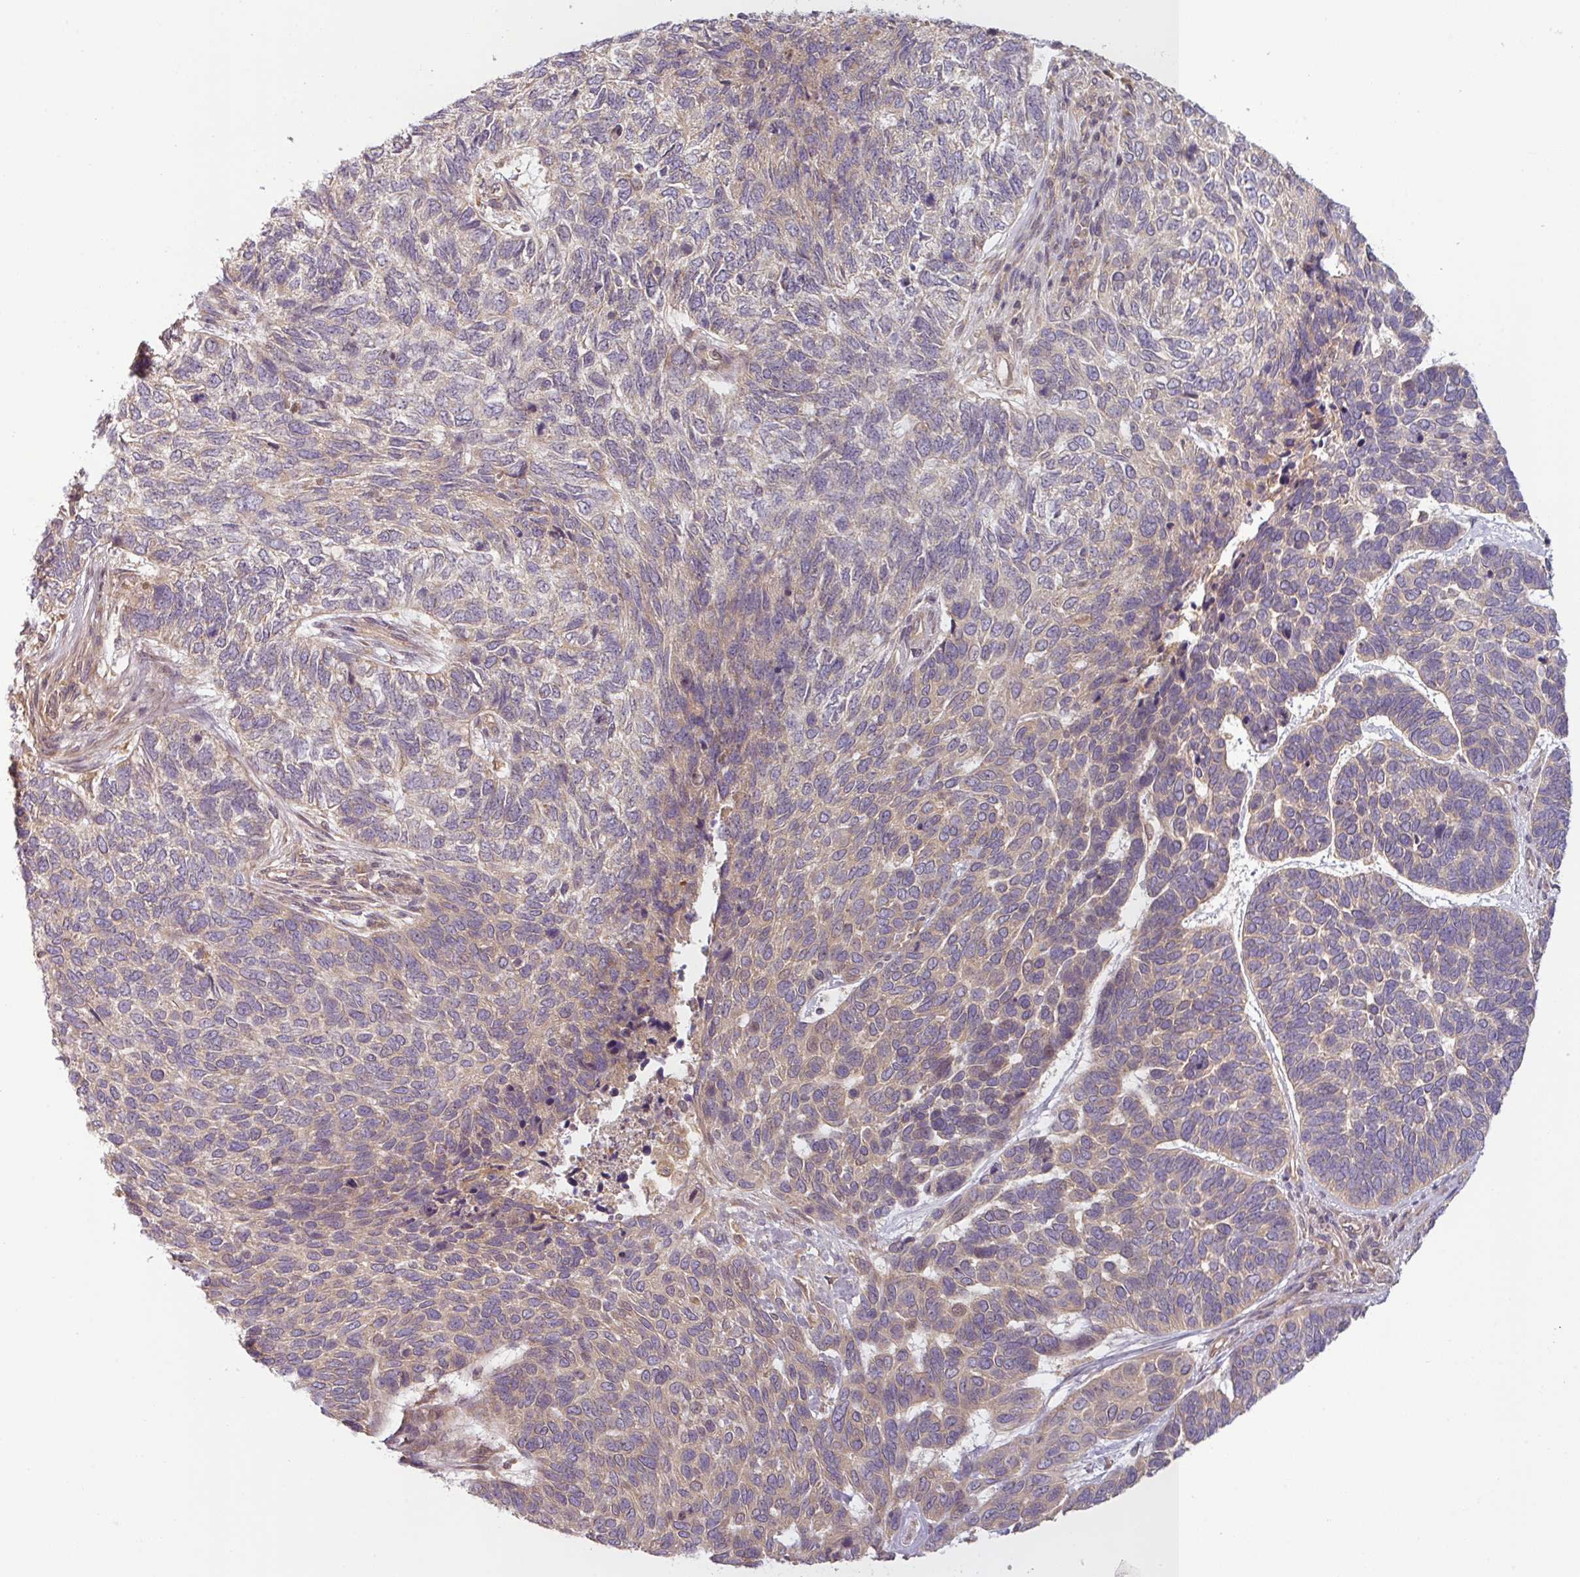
{"staining": {"intensity": "weak", "quantity": "<25%", "location": "cytoplasmic/membranous"}, "tissue": "skin cancer", "cell_type": "Tumor cells", "image_type": "cancer", "snomed": [{"axis": "morphology", "description": "Basal cell carcinoma"}, {"axis": "topography", "description": "Skin"}], "caption": "DAB immunohistochemical staining of human skin basal cell carcinoma shows no significant expression in tumor cells. (Stains: DAB (3,3'-diaminobenzidine) immunohistochemistry (IHC) with hematoxylin counter stain, Microscopy: brightfield microscopy at high magnification).", "gene": "RNF31", "patient": {"sex": "female", "age": 65}}